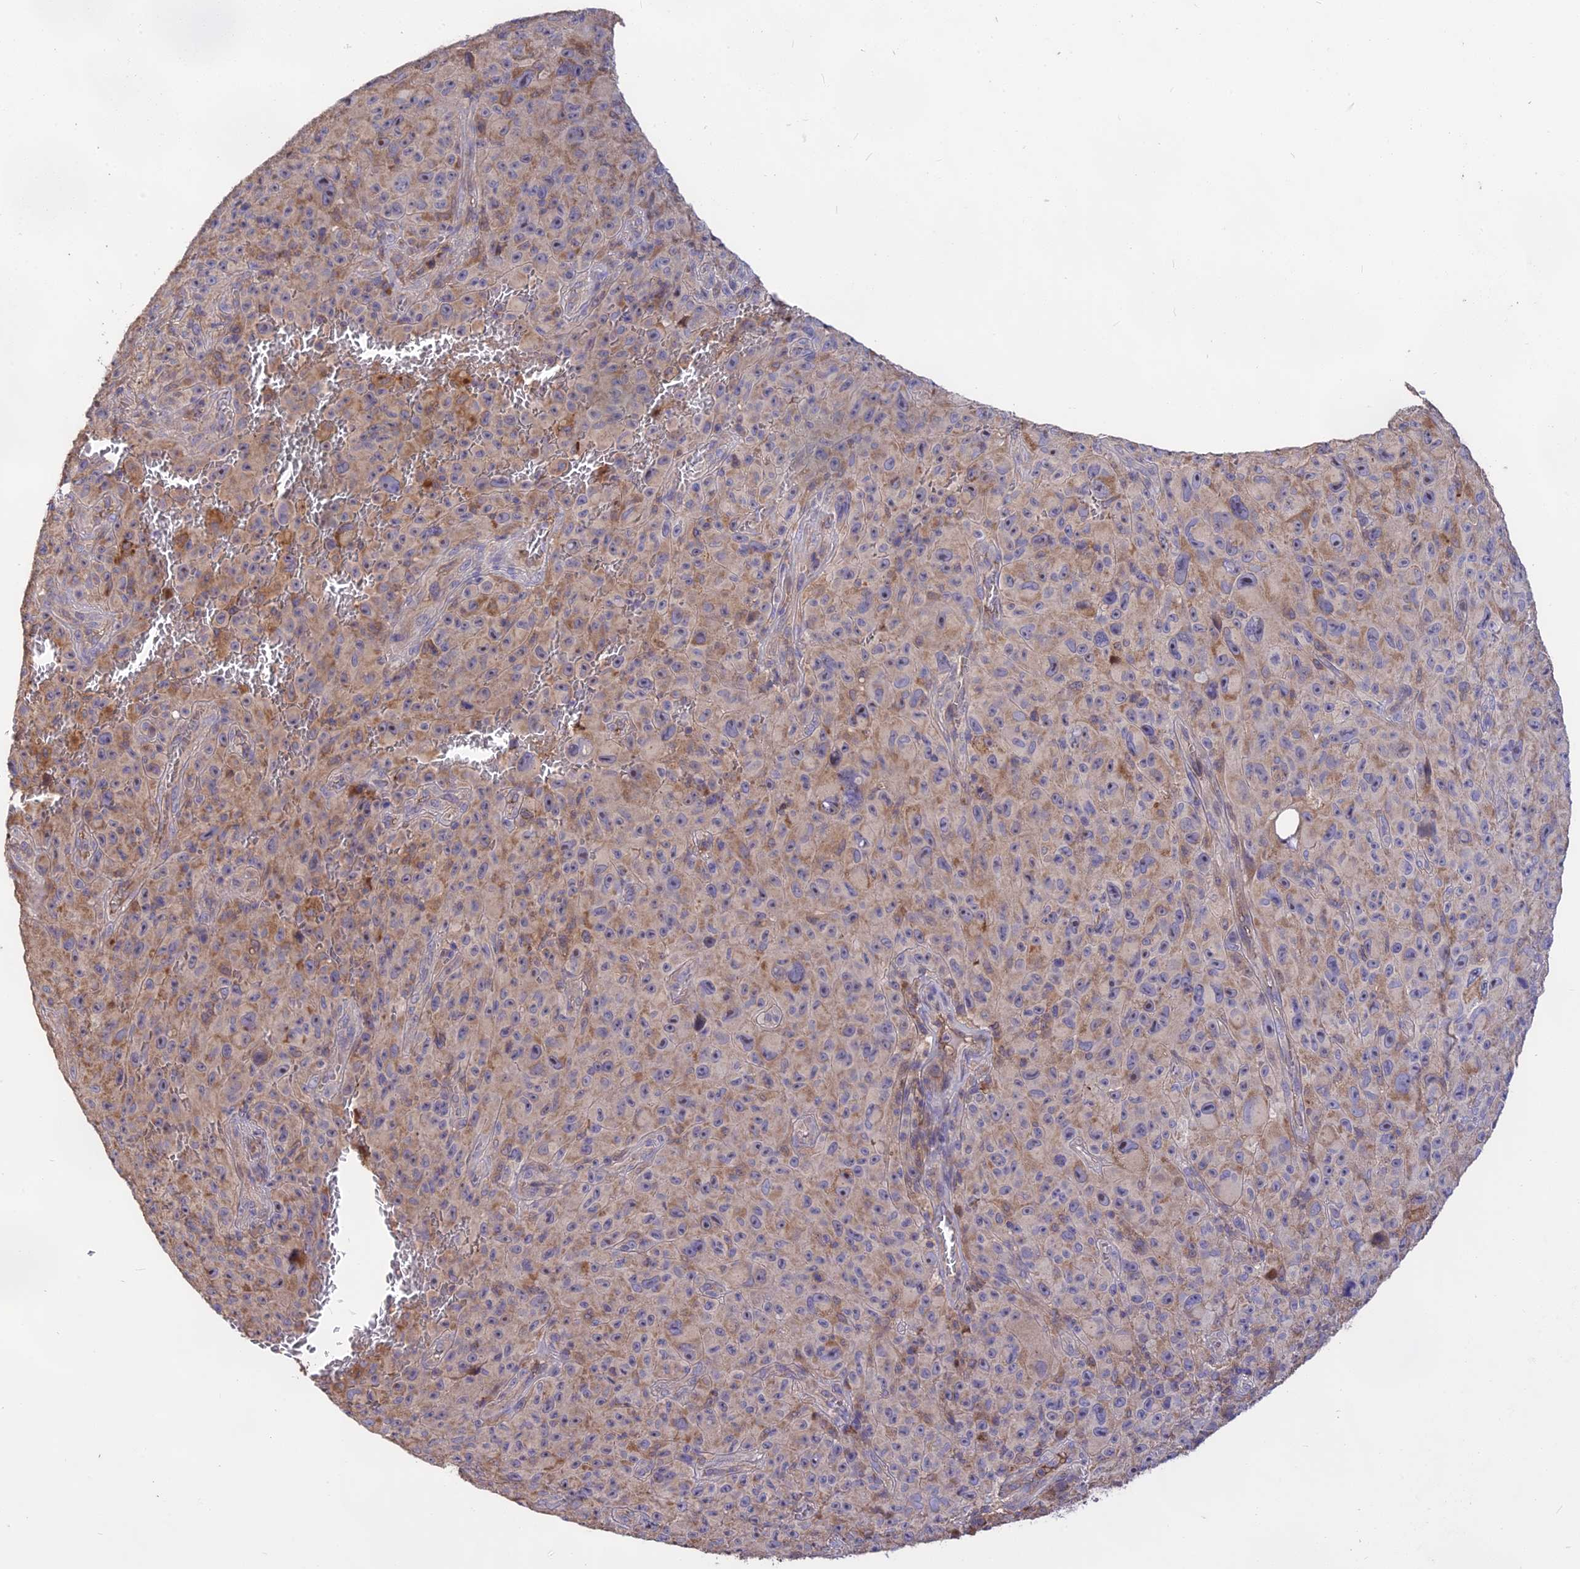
{"staining": {"intensity": "moderate", "quantity": "<25%", "location": "cytoplasmic/membranous"}, "tissue": "melanoma", "cell_type": "Tumor cells", "image_type": "cancer", "snomed": [{"axis": "morphology", "description": "Malignant melanoma, NOS"}, {"axis": "topography", "description": "Skin"}], "caption": "About <25% of tumor cells in malignant melanoma exhibit moderate cytoplasmic/membranous protein expression as visualized by brown immunohistochemical staining.", "gene": "NUDT8", "patient": {"sex": "female", "age": 82}}